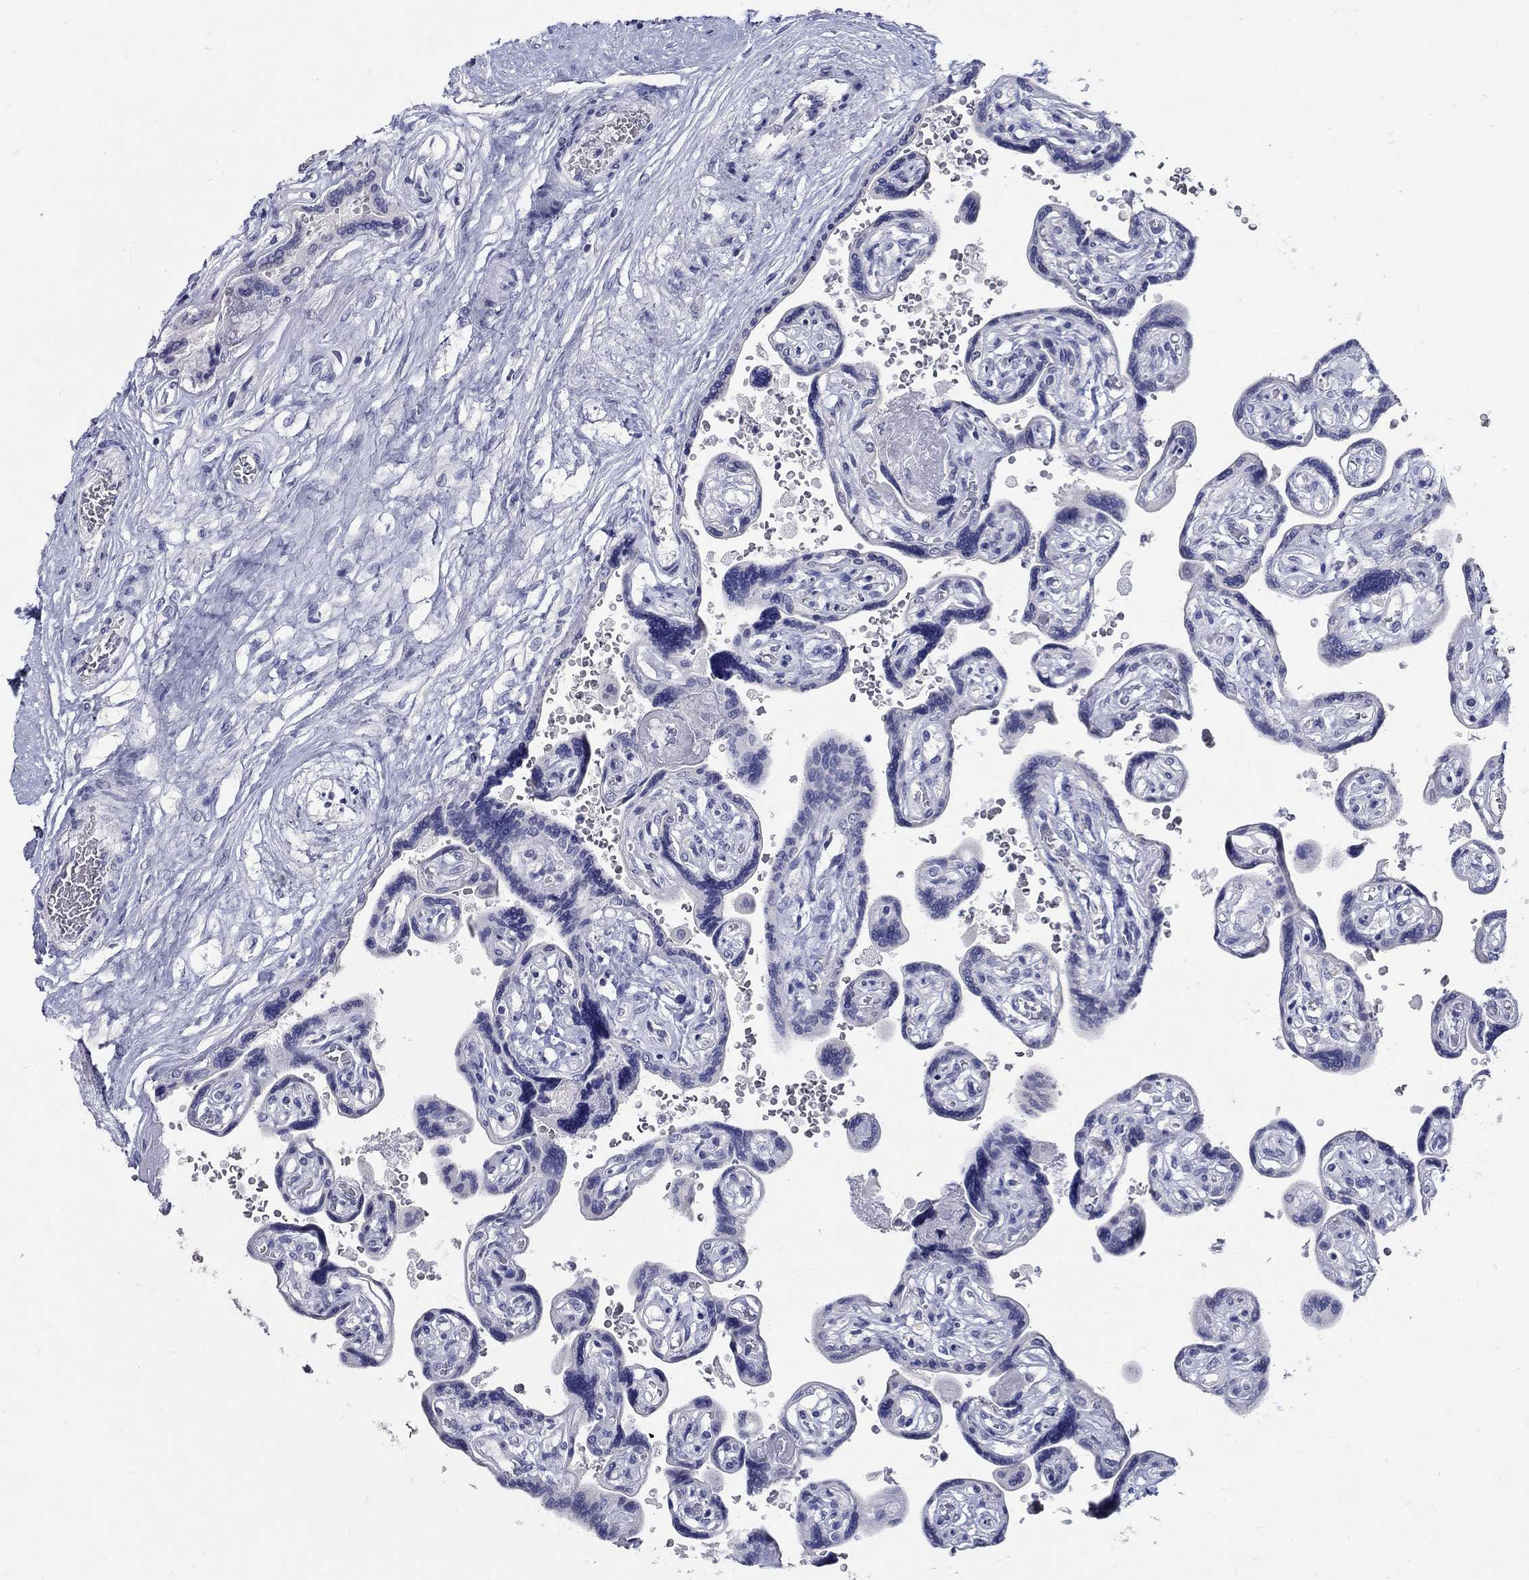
{"staining": {"intensity": "negative", "quantity": "none", "location": "none"}, "tissue": "placenta", "cell_type": "Decidual cells", "image_type": "normal", "snomed": [{"axis": "morphology", "description": "Normal tissue, NOS"}, {"axis": "topography", "description": "Placenta"}], "caption": "The photomicrograph demonstrates no staining of decidual cells in unremarkable placenta. The staining is performed using DAB brown chromogen with nuclei counter-stained in using hematoxylin.", "gene": "SOX2", "patient": {"sex": "female", "age": 32}}